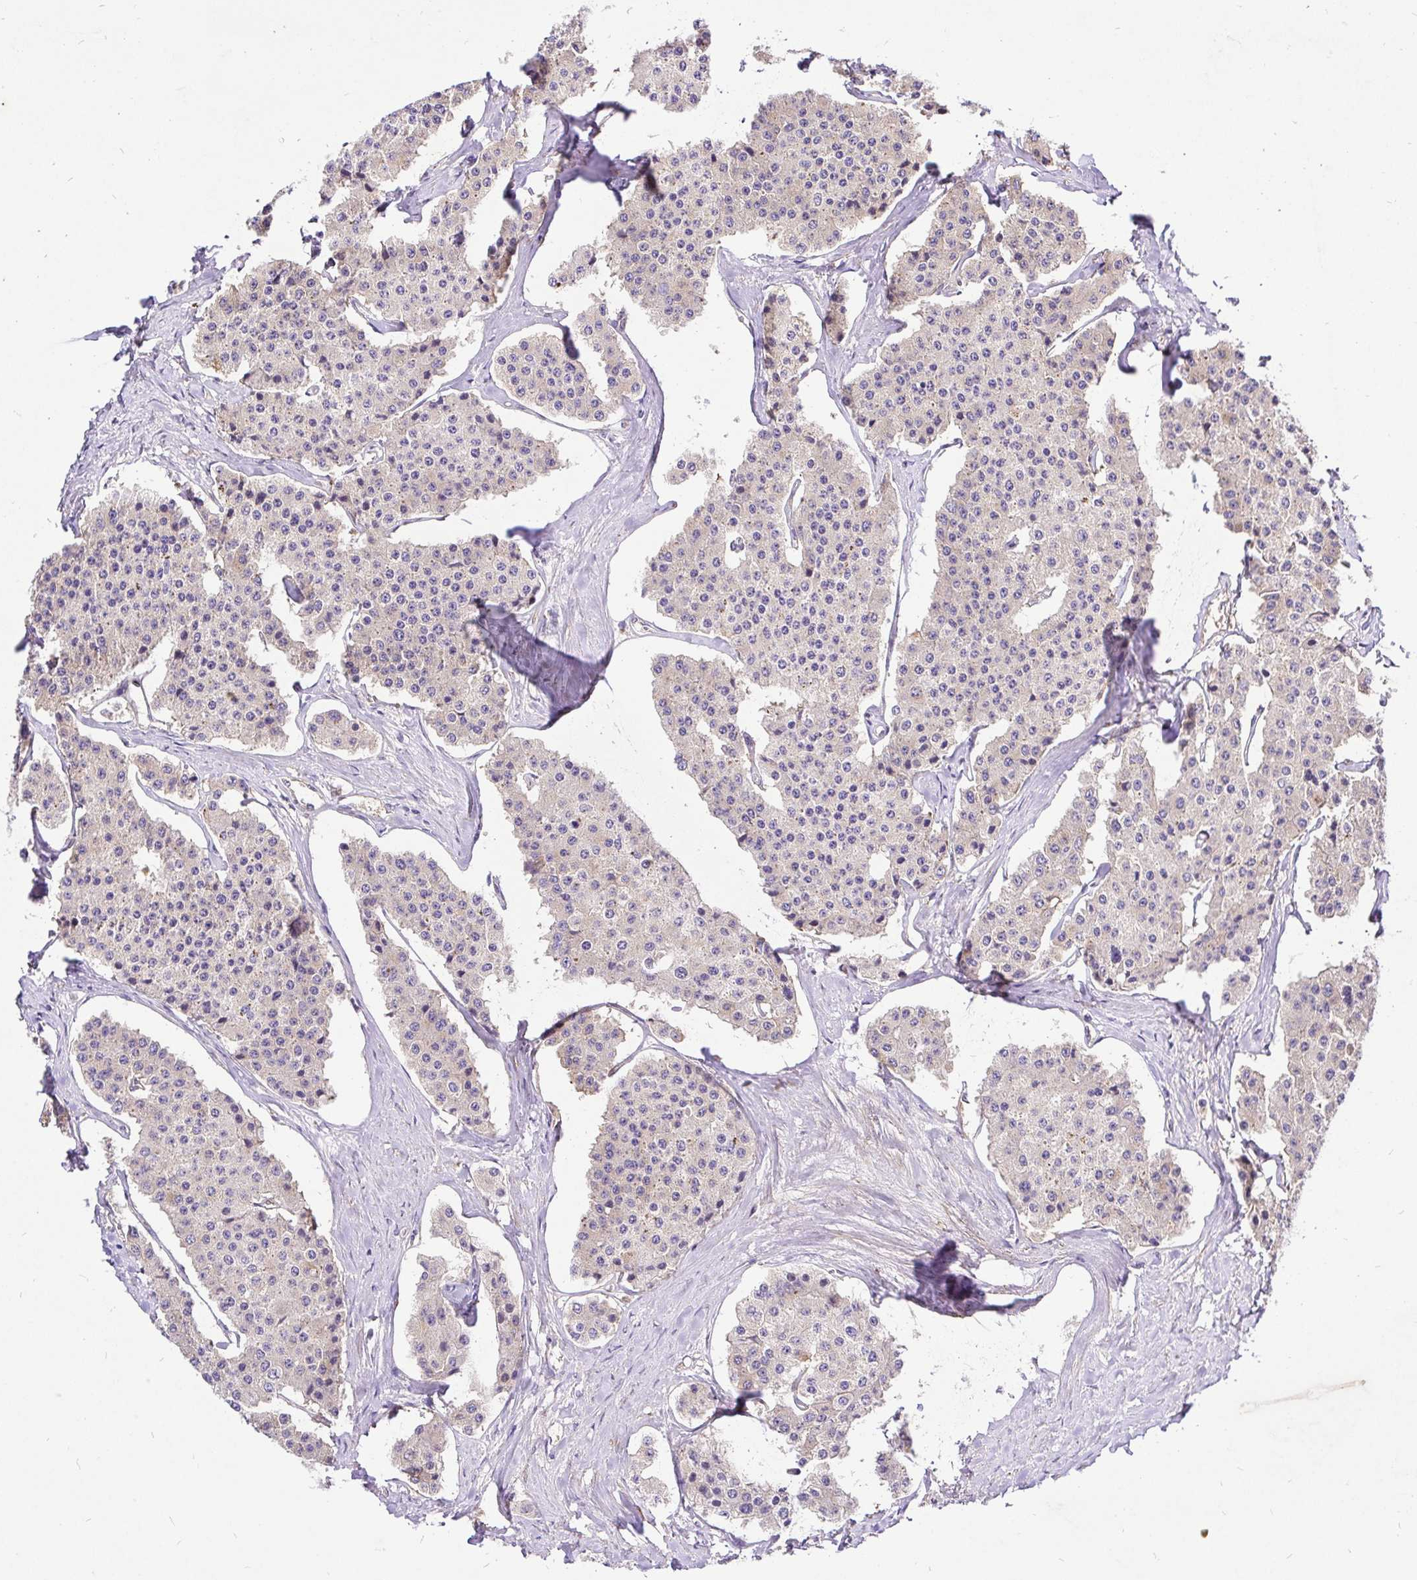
{"staining": {"intensity": "negative", "quantity": "none", "location": "none"}, "tissue": "carcinoid", "cell_type": "Tumor cells", "image_type": "cancer", "snomed": [{"axis": "morphology", "description": "Carcinoid, malignant, NOS"}, {"axis": "topography", "description": "Small intestine"}], "caption": "IHC micrograph of neoplastic tissue: malignant carcinoid stained with DAB exhibits no significant protein expression in tumor cells.", "gene": "CCDC122", "patient": {"sex": "female", "age": 65}}